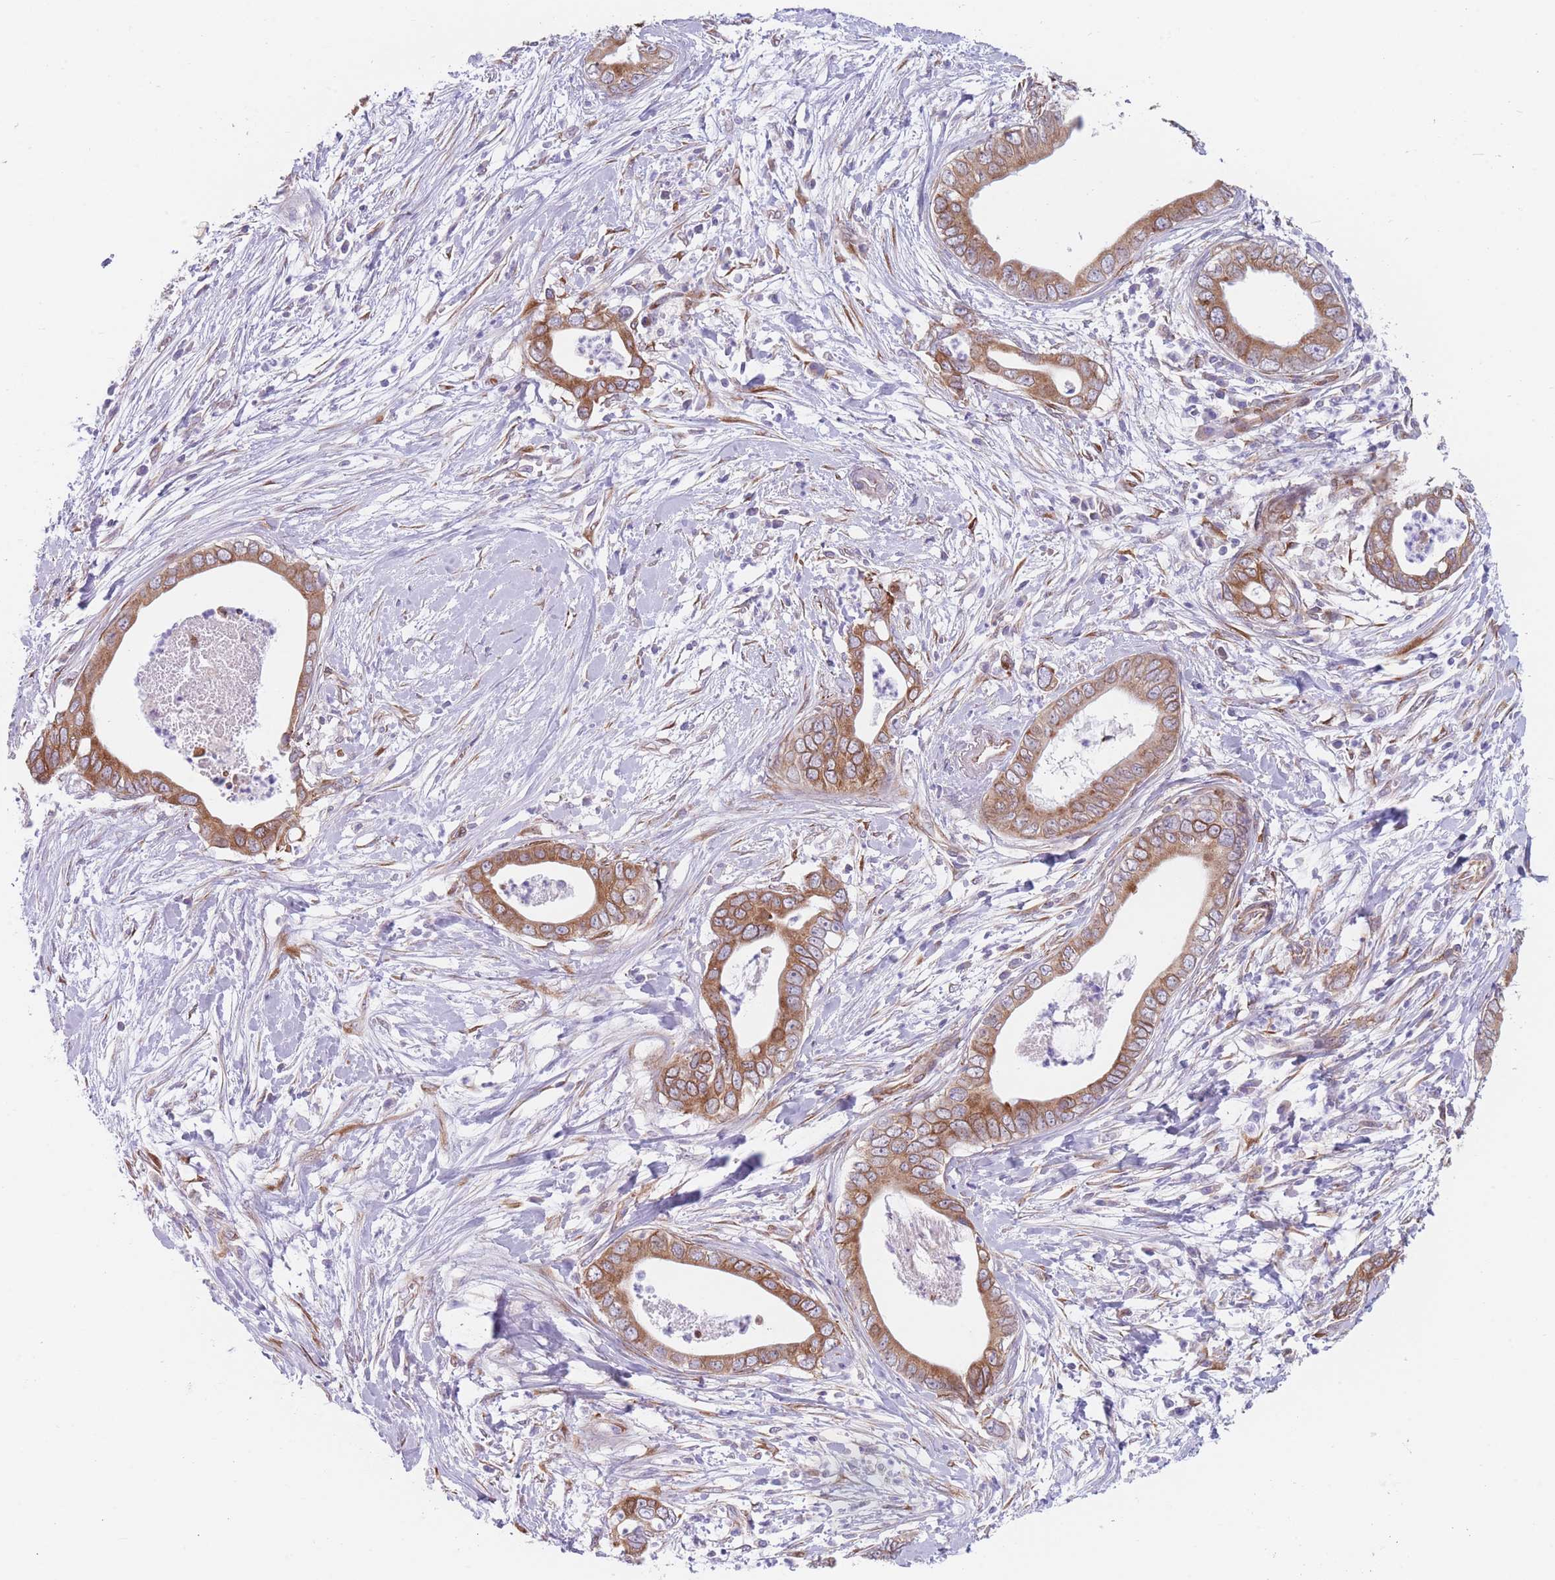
{"staining": {"intensity": "moderate", "quantity": ">75%", "location": "cytoplasmic/membranous"}, "tissue": "pancreatic cancer", "cell_type": "Tumor cells", "image_type": "cancer", "snomed": [{"axis": "morphology", "description": "Adenocarcinoma, NOS"}, {"axis": "topography", "description": "Pancreas"}], "caption": "IHC histopathology image of neoplastic tissue: human adenocarcinoma (pancreatic) stained using immunohistochemistry (IHC) demonstrates medium levels of moderate protein expression localized specifically in the cytoplasmic/membranous of tumor cells, appearing as a cytoplasmic/membranous brown color.", "gene": "AK9", "patient": {"sex": "male", "age": 75}}